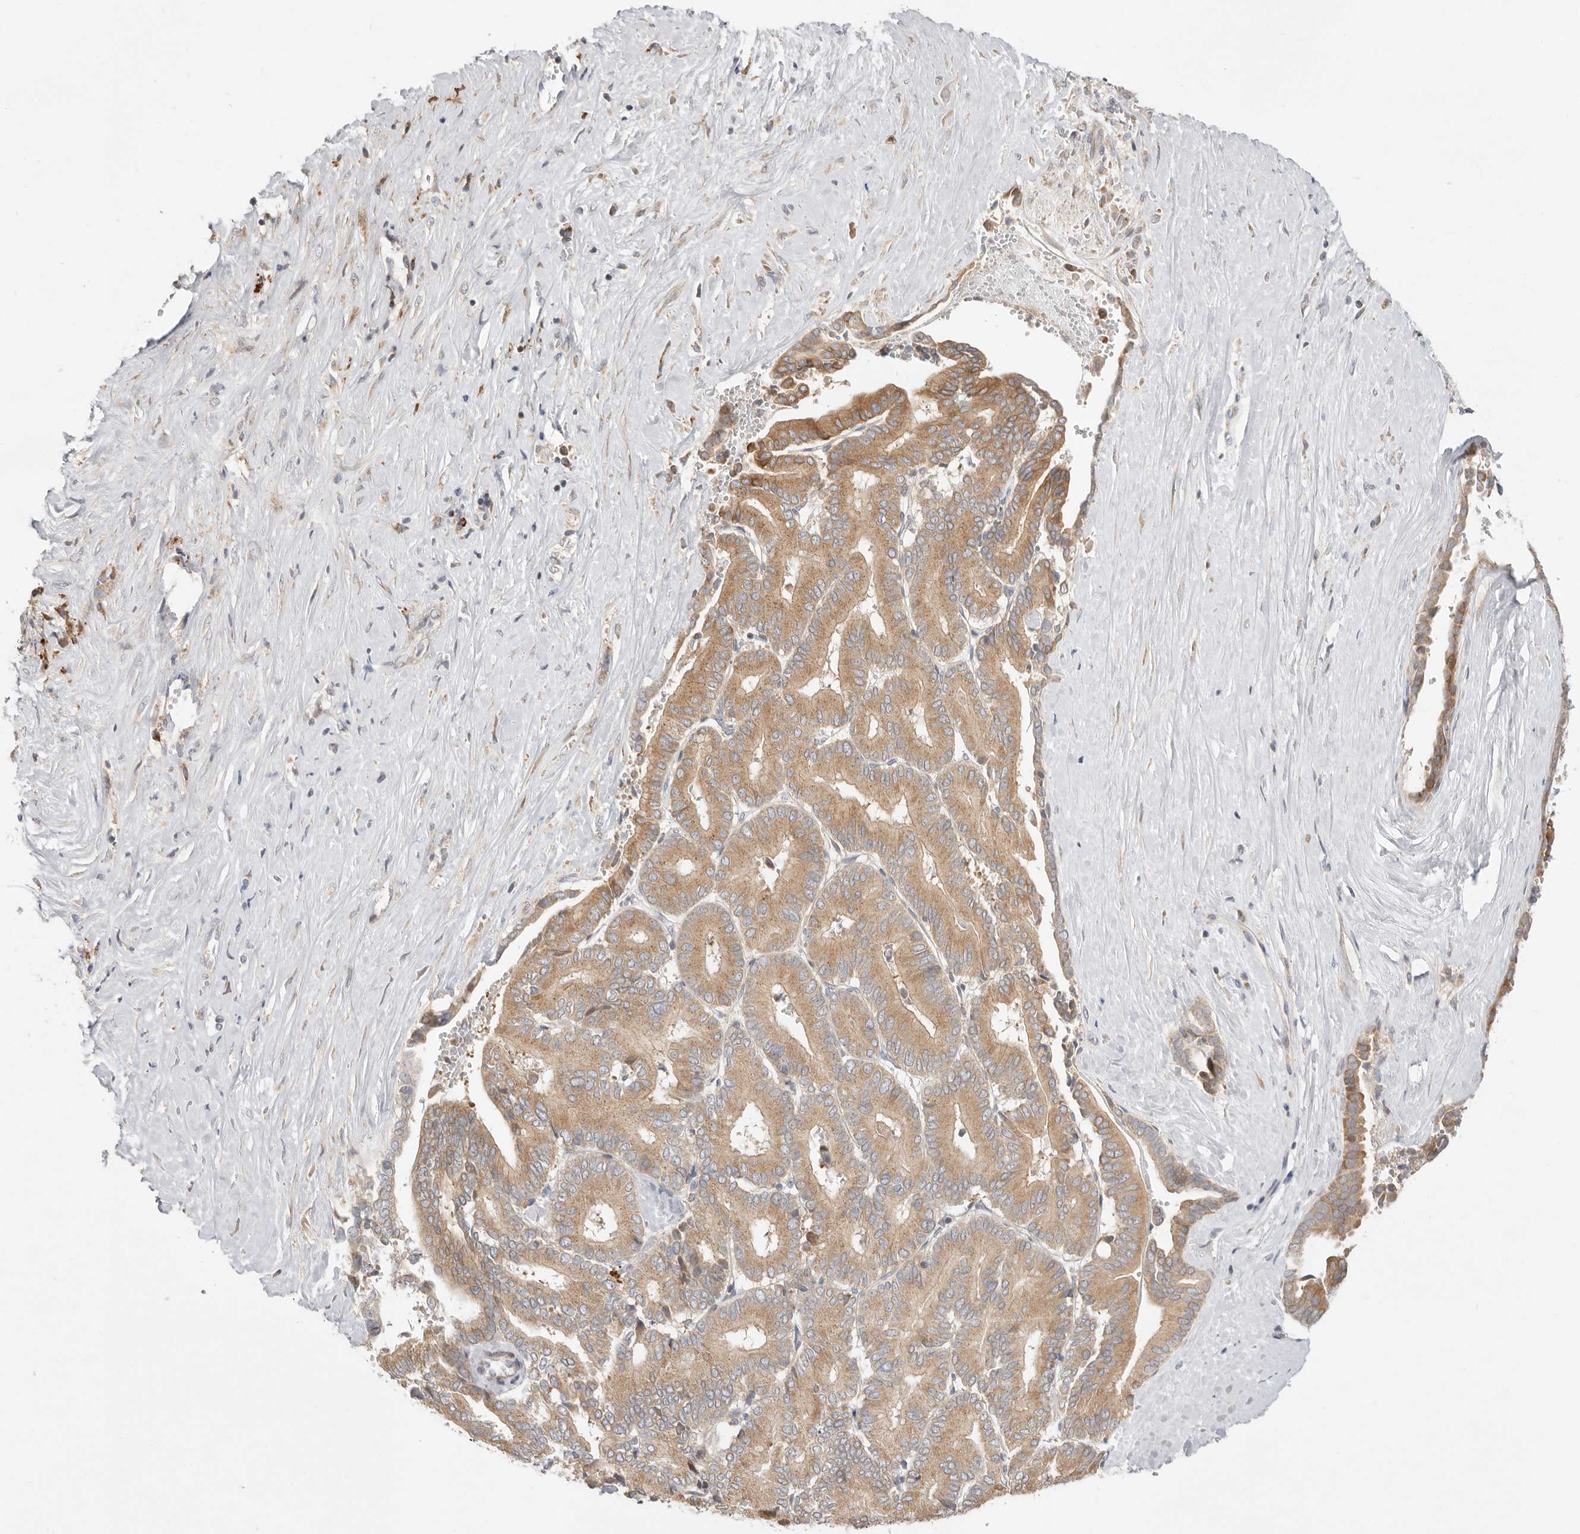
{"staining": {"intensity": "moderate", "quantity": ">75%", "location": "cytoplasmic/membranous"}, "tissue": "liver cancer", "cell_type": "Tumor cells", "image_type": "cancer", "snomed": [{"axis": "morphology", "description": "Cholangiocarcinoma"}, {"axis": "topography", "description": "Liver"}], "caption": "Liver cholangiocarcinoma stained with DAB (3,3'-diaminobenzidine) IHC displays medium levels of moderate cytoplasmic/membranous expression in approximately >75% of tumor cells.", "gene": "USH1C", "patient": {"sex": "female", "age": 75}}